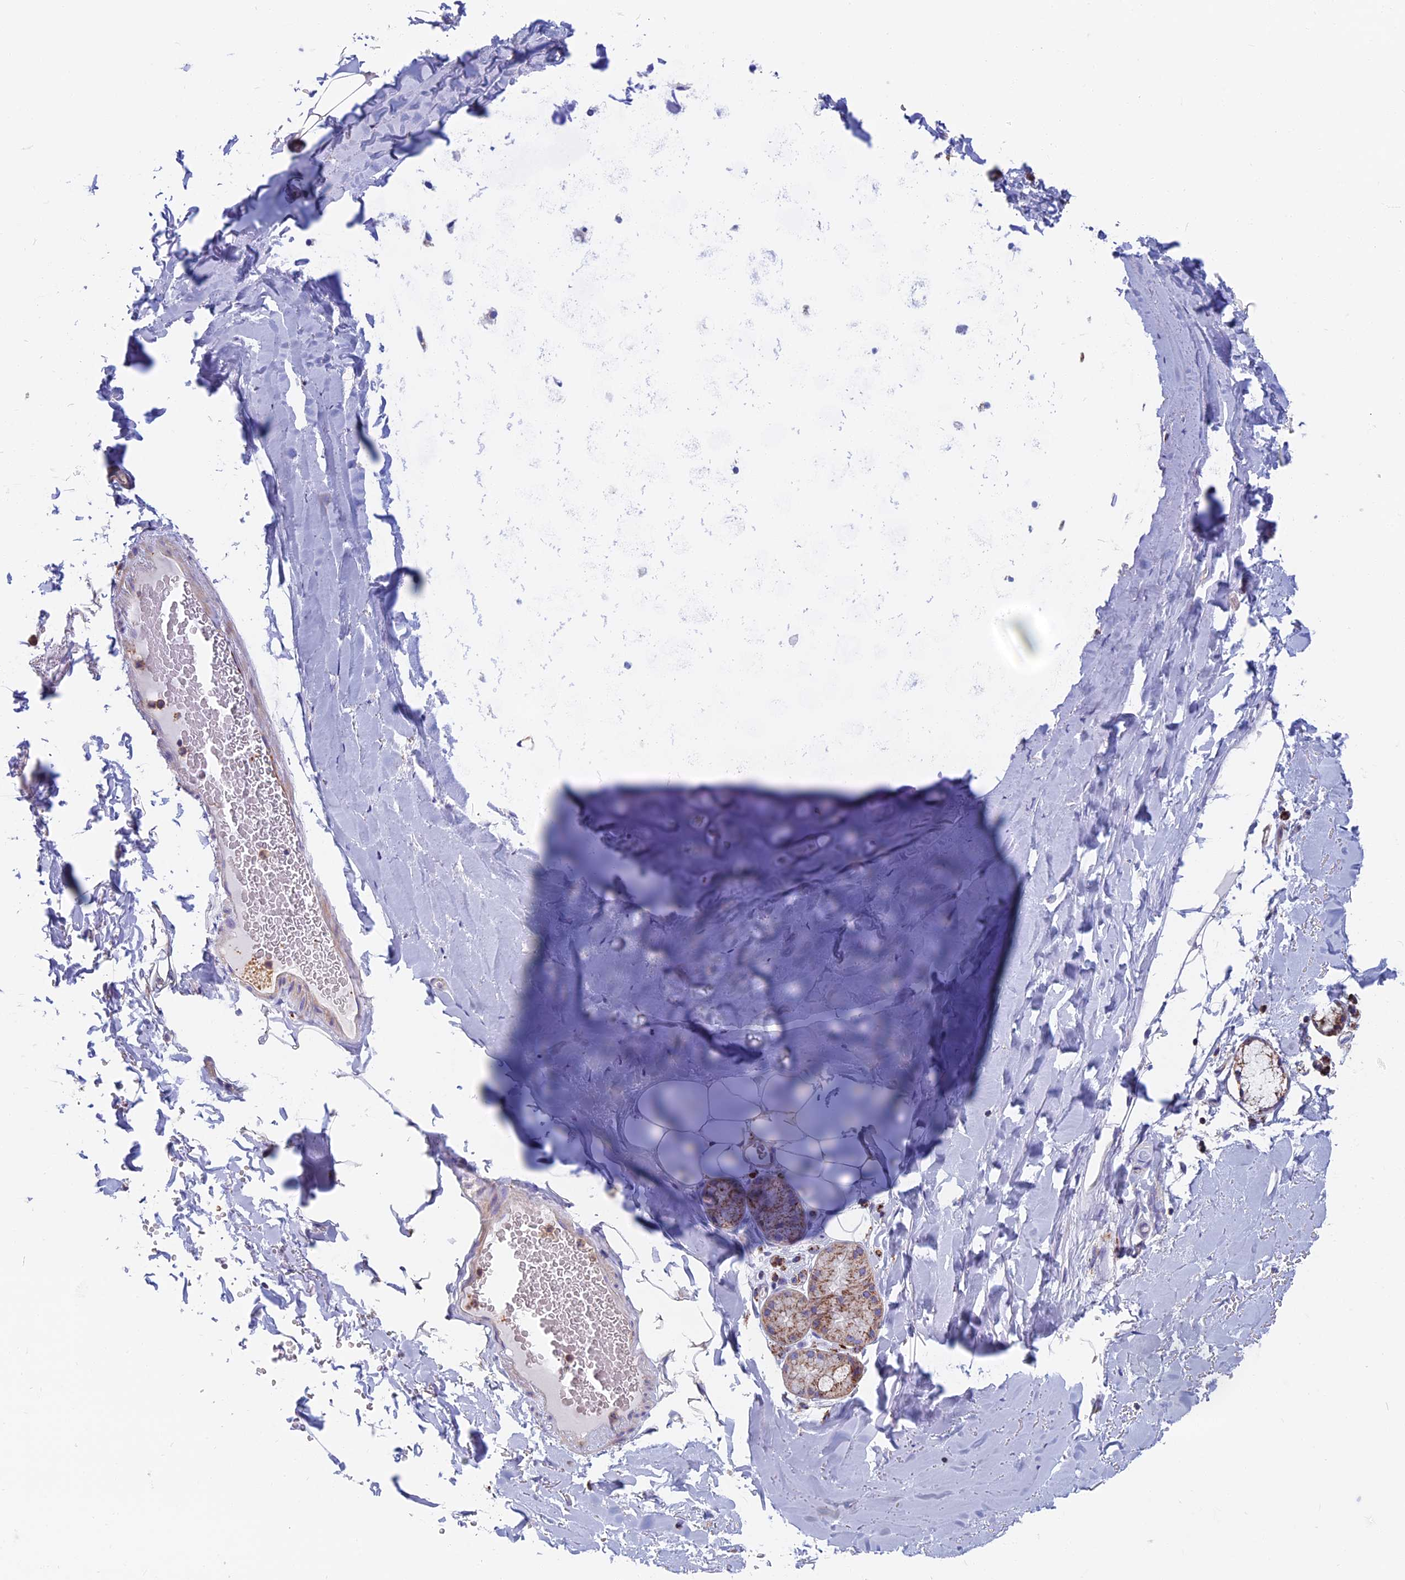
{"staining": {"intensity": "negative", "quantity": "none", "location": "none"}, "tissue": "adipose tissue", "cell_type": "Adipocytes", "image_type": "normal", "snomed": [{"axis": "morphology", "description": "Normal tissue, NOS"}, {"axis": "topography", "description": "Lymph node"}, {"axis": "topography", "description": "Bronchus"}], "caption": "Benign adipose tissue was stained to show a protein in brown. There is no significant expression in adipocytes. (DAB immunohistochemistry (IHC) visualized using brightfield microscopy, high magnification).", "gene": "HSD17B8", "patient": {"sex": "male", "age": 63}}